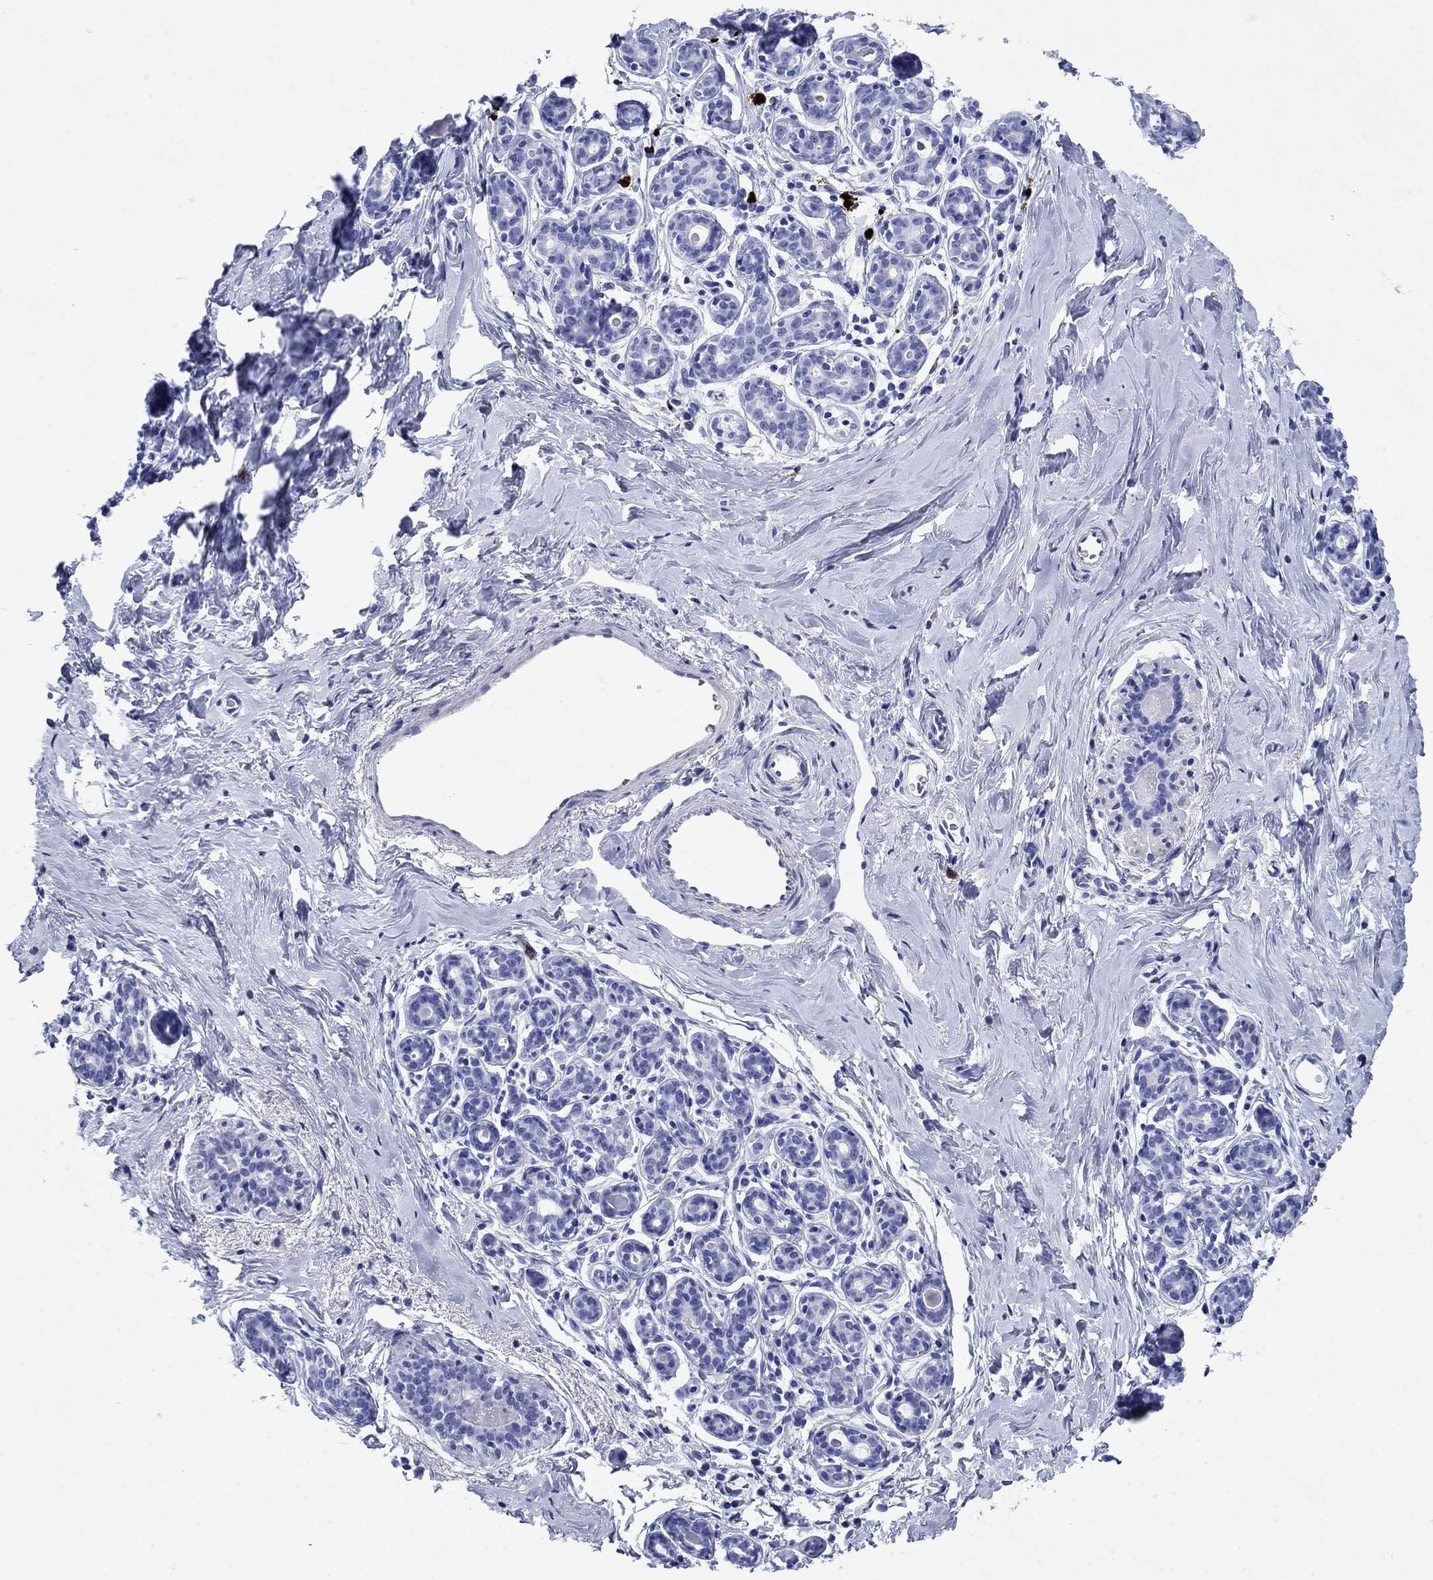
{"staining": {"intensity": "negative", "quantity": "none", "location": "none"}, "tissue": "breast", "cell_type": "Adipocytes", "image_type": "normal", "snomed": [{"axis": "morphology", "description": "Normal tissue, NOS"}, {"axis": "topography", "description": "Skin"}, {"axis": "topography", "description": "Breast"}], "caption": "An immunohistochemistry (IHC) photomicrograph of benign breast is shown. There is no staining in adipocytes of breast.", "gene": "AZU1", "patient": {"sex": "female", "age": 43}}